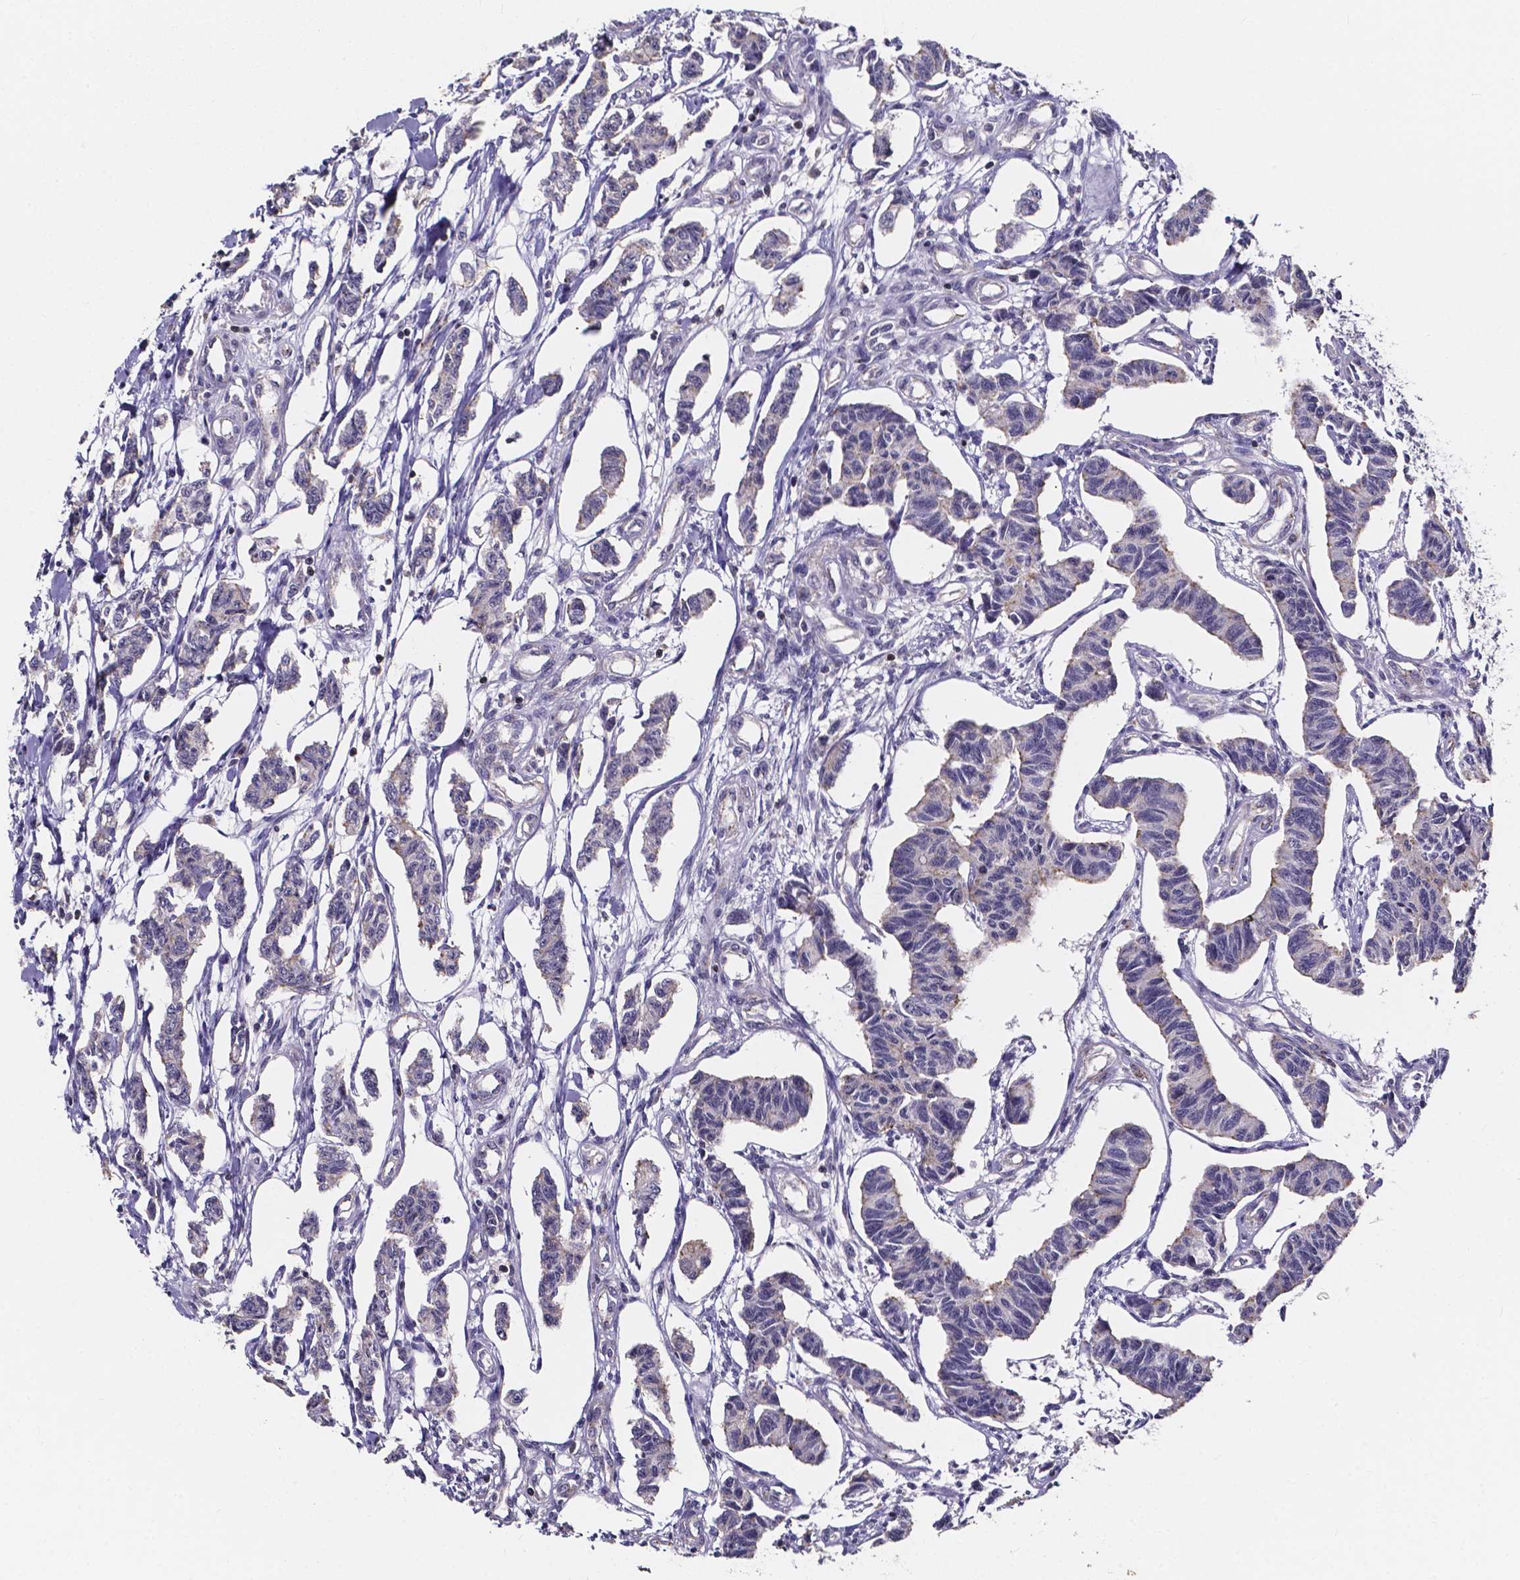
{"staining": {"intensity": "weak", "quantity": "<25%", "location": "cytoplasmic/membranous"}, "tissue": "carcinoid", "cell_type": "Tumor cells", "image_type": "cancer", "snomed": [{"axis": "morphology", "description": "Carcinoid, malignant, NOS"}, {"axis": "topography", "description": "Kidney"}], "caption": "Immunohistochemistry (IHC) of human carcinoid reveals no expression in tumor cells.", "gene": "THEMIS", "patient": {"sex": "female", "age": 41}}